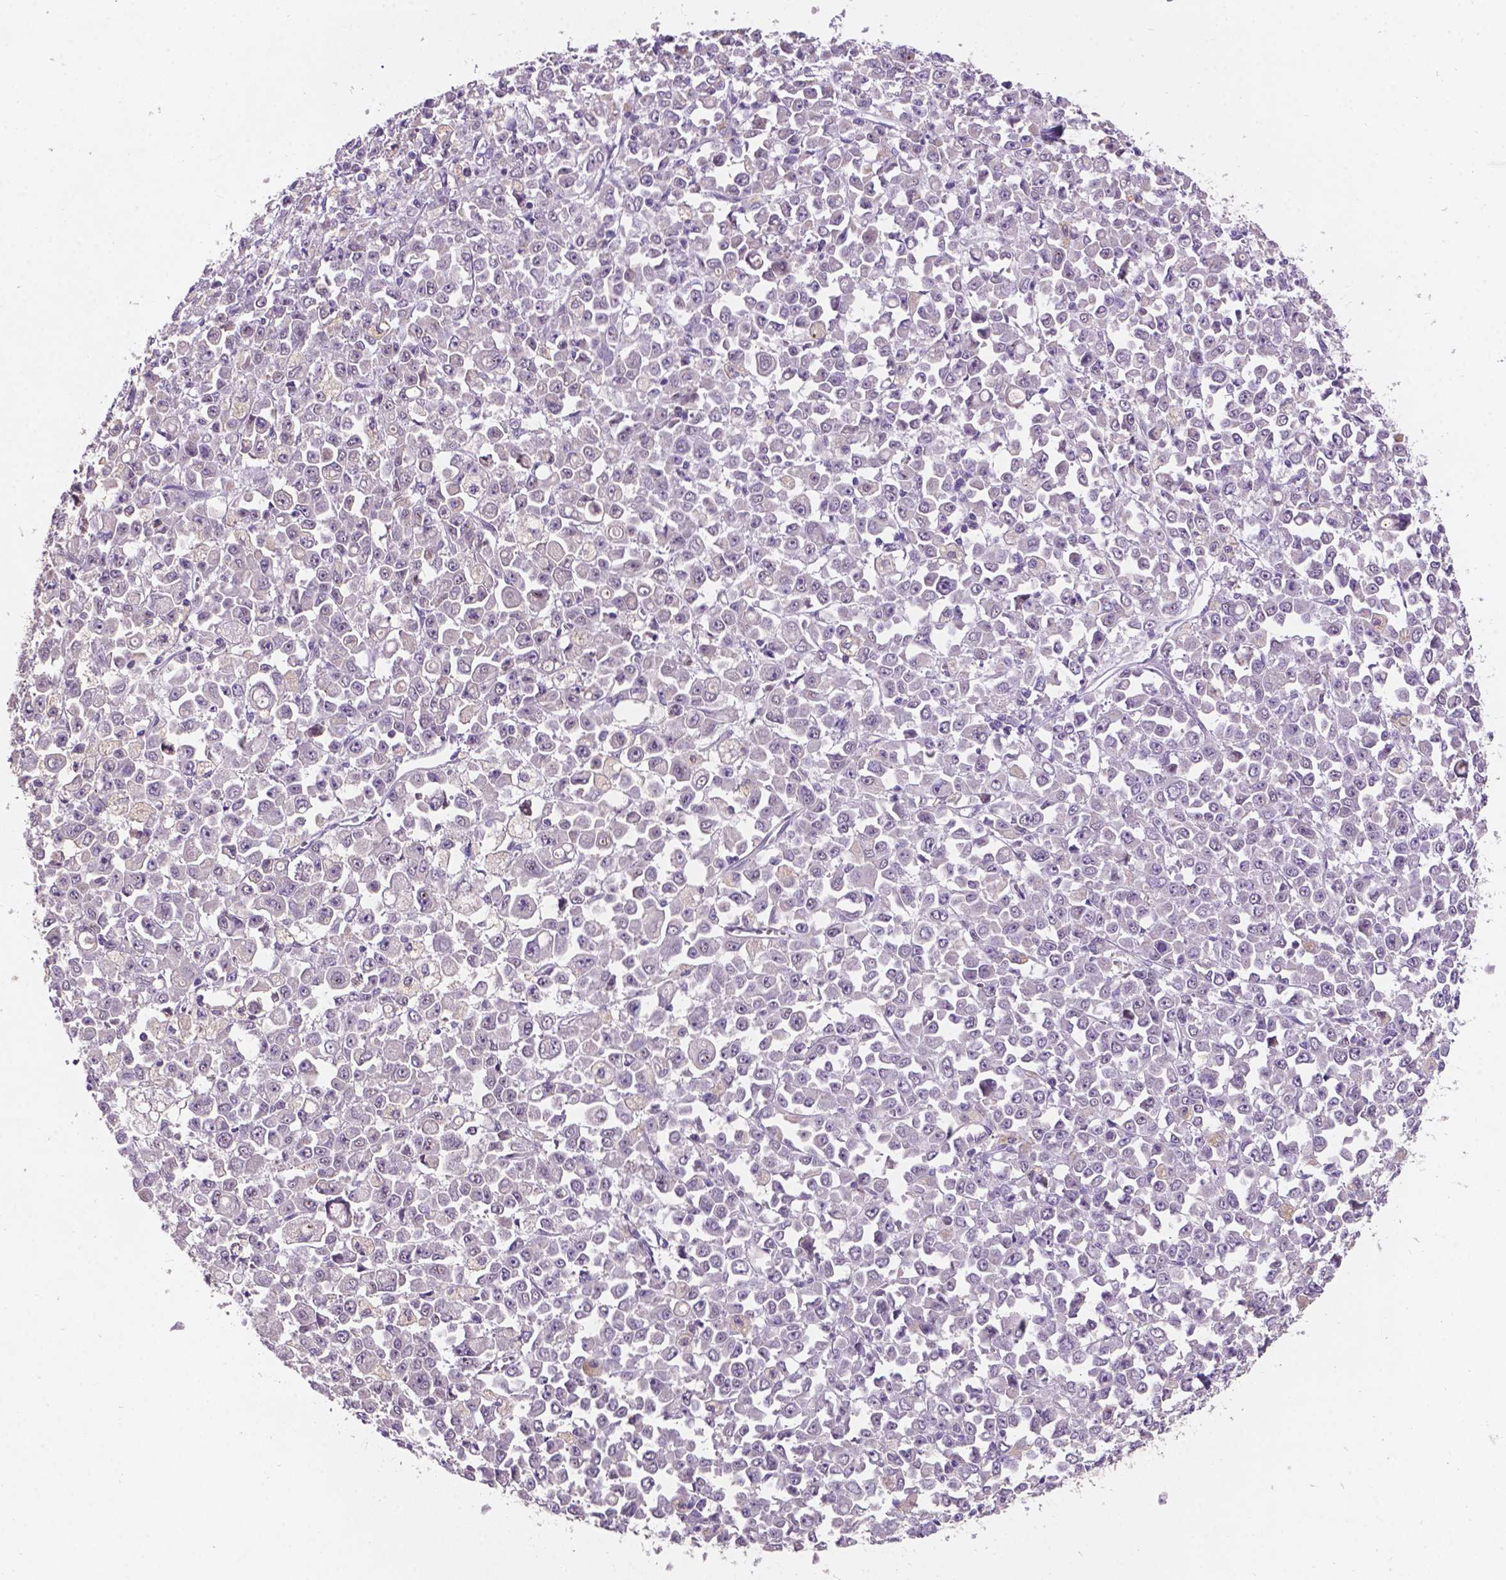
{"staining": {"intensity": "negative", "quantity": "none", "location": "none"}, "tissue": "stomach cancer", "cell_type": "Tumor cells", "image_type": "cancer", "snomed": [{"axis": "morphology", "description": "Adenocarcinoma, NOS"}, {"axis": "topography", "description": "Stomach, upper"}], "caption": "Immunohistochemical staining of stomach cancer demonstrates no significant positivity in tumor cells.", "gene": "GXYLT2", "patient": {"sex": "male", "age": 70}}